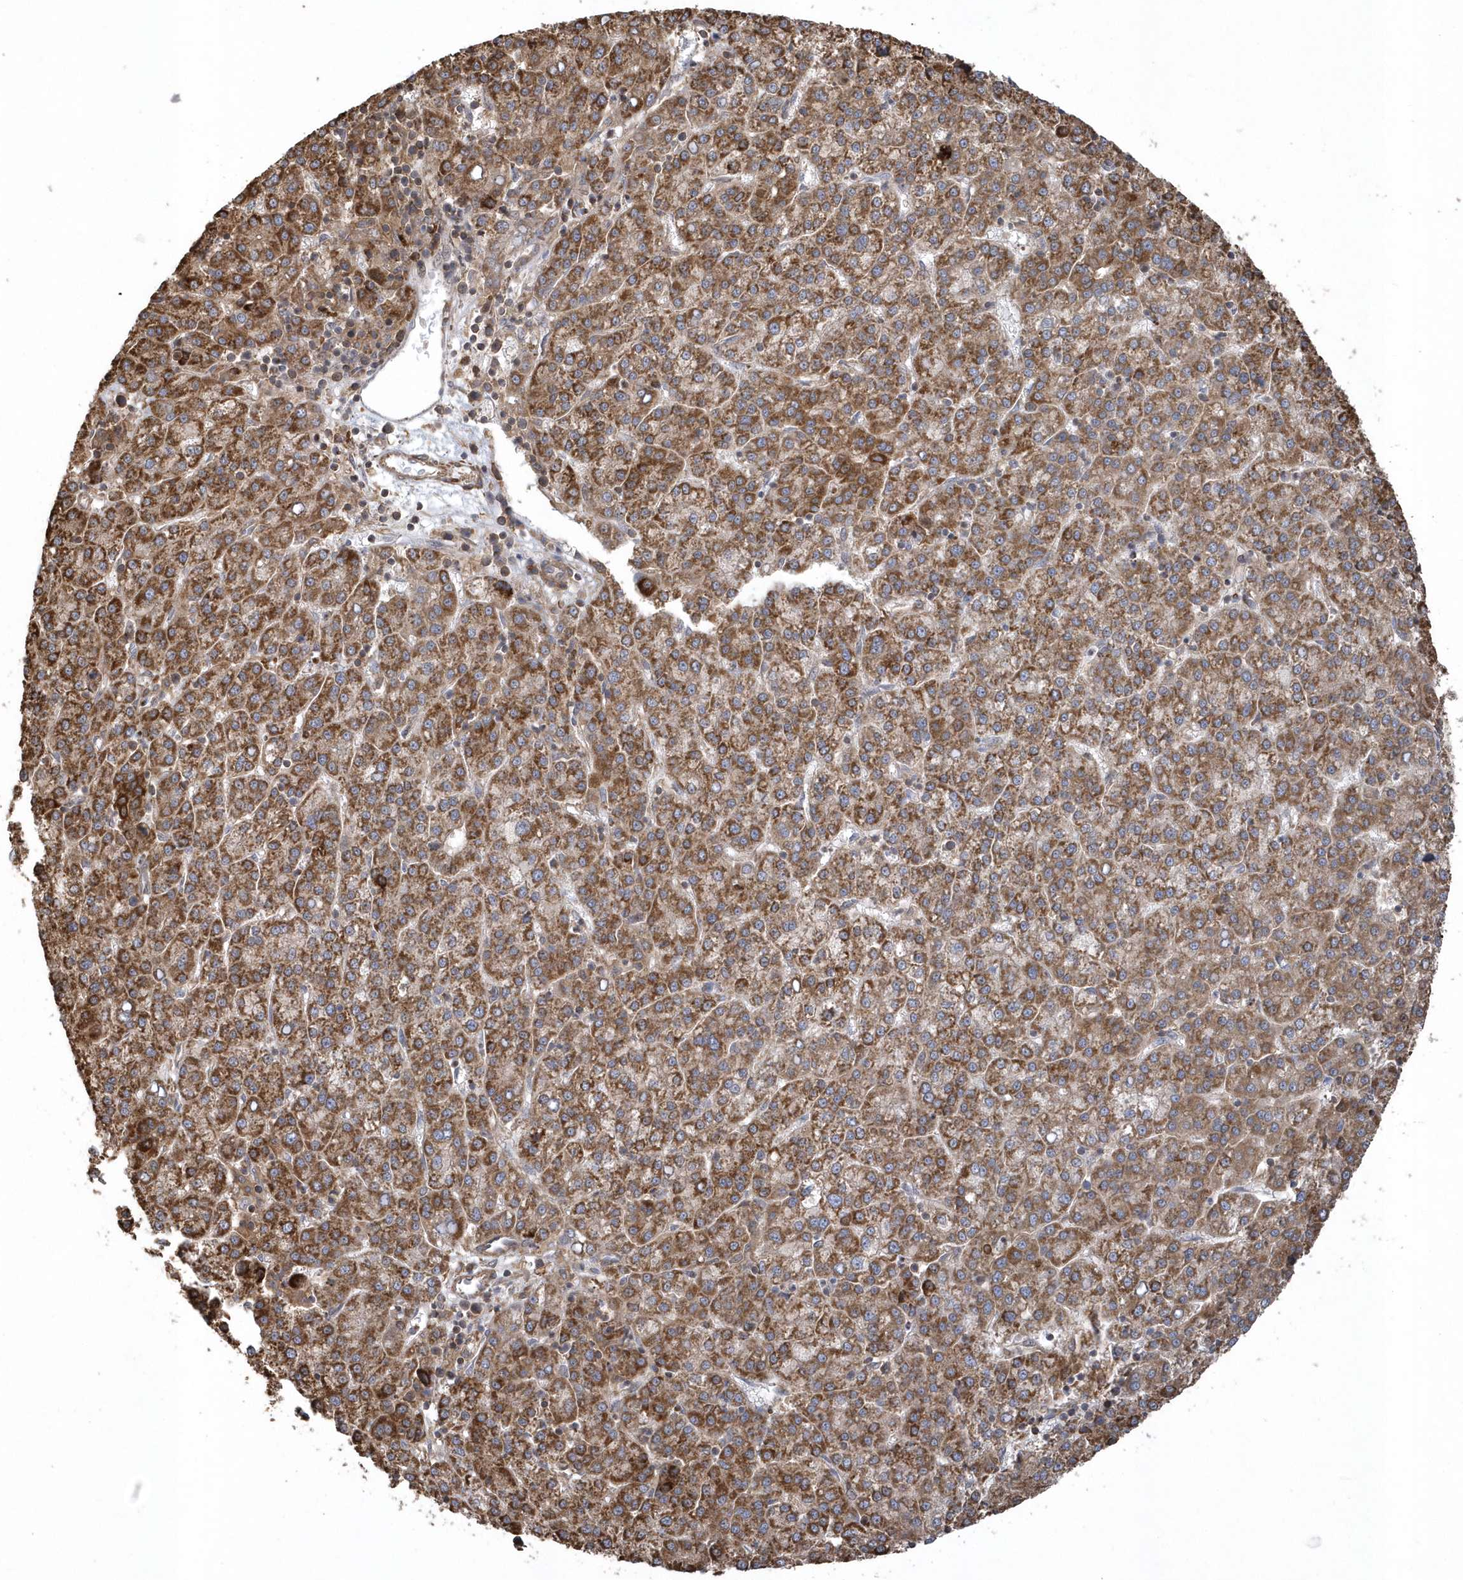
{"staining": {"intensity": "strong", "quantity": ">75%", "location": "cytoplasmic/membranous"}, "tissue": "liver cancer", "cell_type": "Tumor cells", "image_type": "cancer", "snomed": [{"axis": "morphology", "description": "Carcinoma, Hepatocellular, NOS"}, {"axis": "topography", "description": "Liver"}], "caption": "IHC staining of liver cancer (hepatocellular carcinoma), which demonstrates high levels of strong cytoplasmic/membranous staining in about >75% of tumor cells indicating strong cytoplasmic/membranous protein expression. The staining was performed using DAB (3,3'-diaminobenzidine) (brown) for protein detection and nuclei were counterstained in hematoxylin (blue).", "gene": "SENP8", "patient": {"sex": "female", "age": 58}}